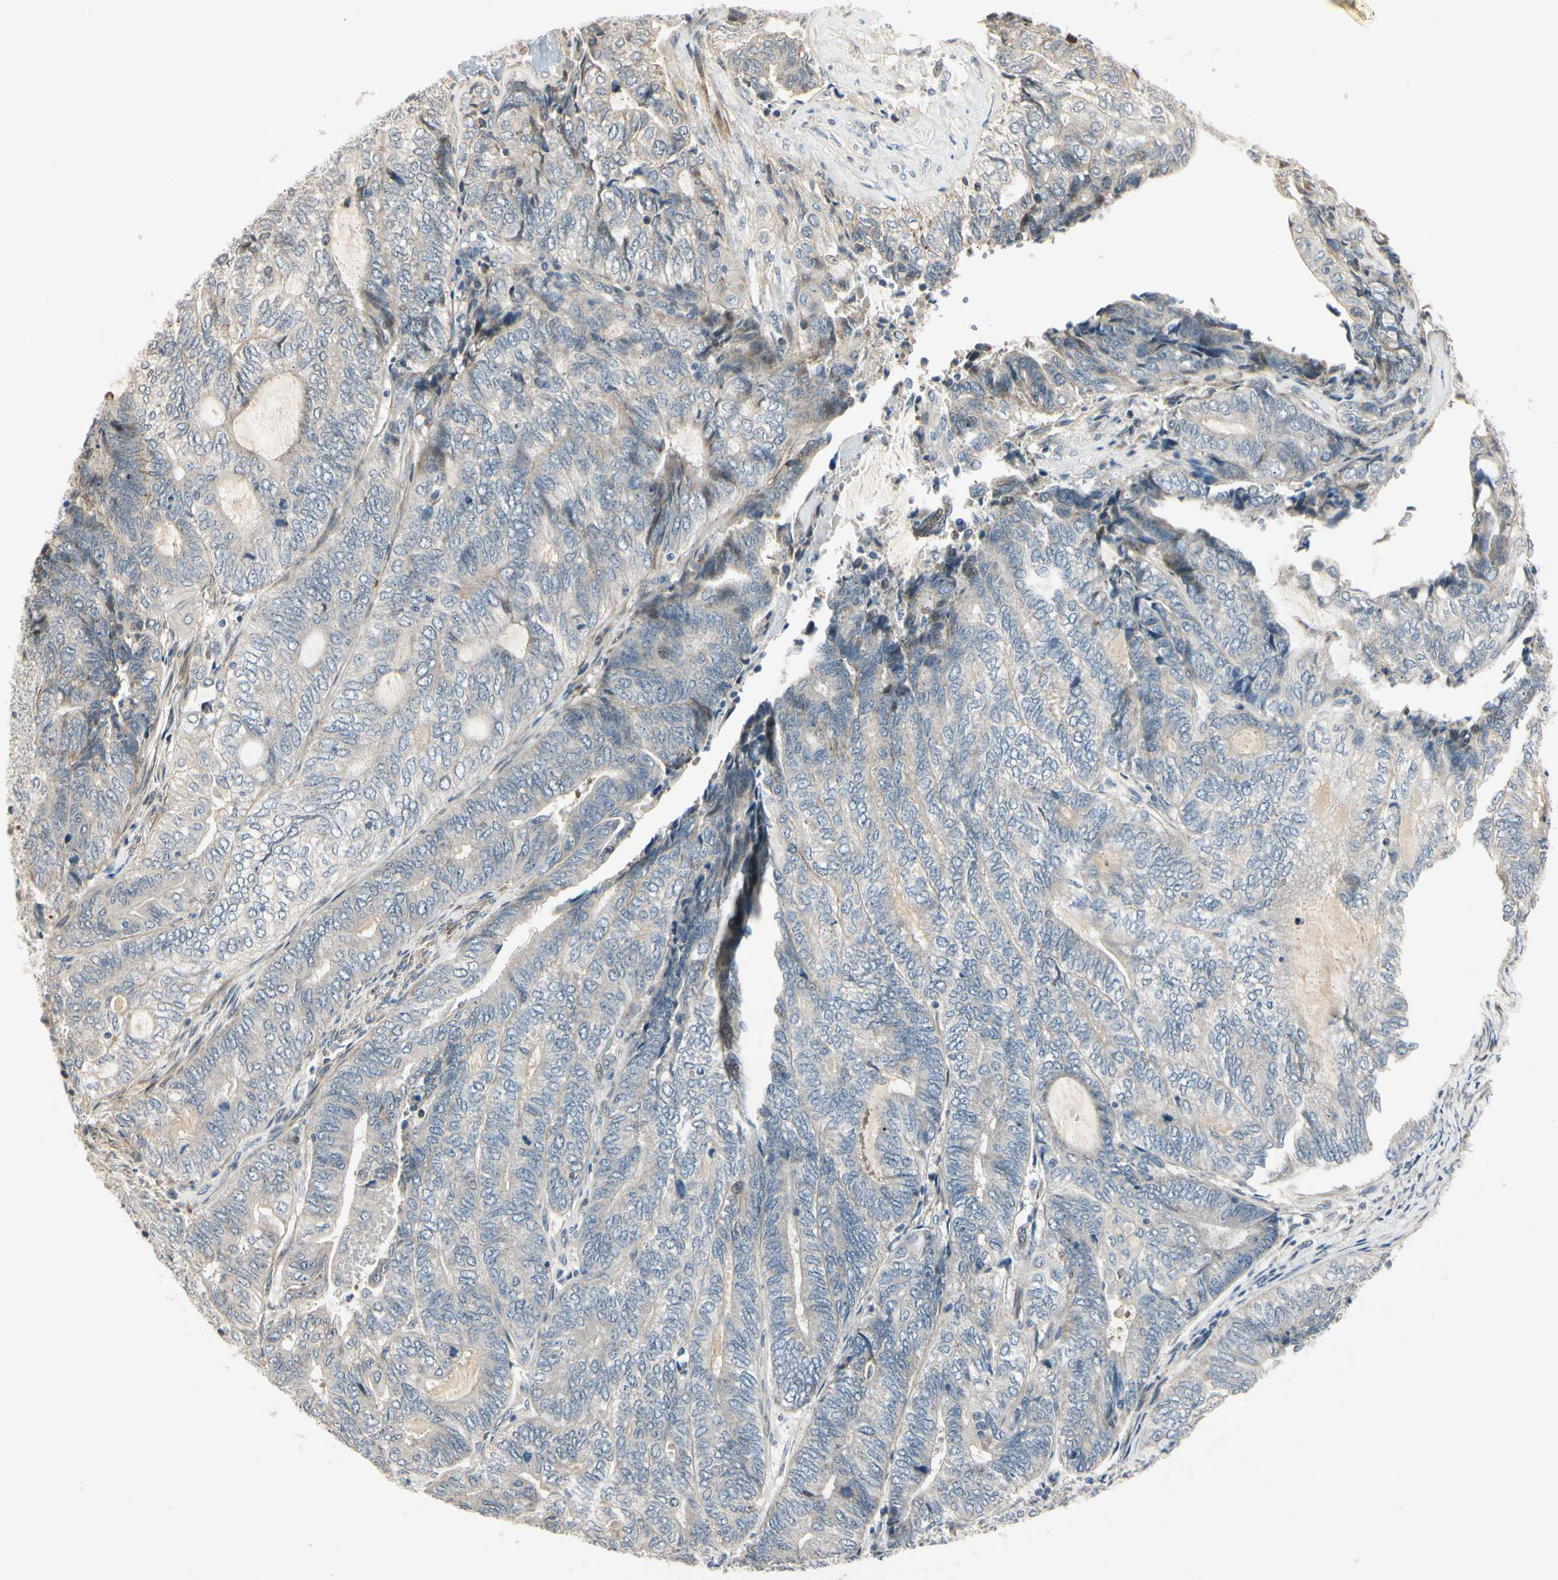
{"staining": {"intensity": "weak", "quantity": ">75%", "location": "cytoplasmic/membranous"}, "tissue": "endometrial cancer", "cell_type": "Tumor cells", "image_type": "cancer", "snomed": [{"axis": "morphology", "description": "Adenocarcinoma, NOS"}, {"axis": "topography", "description": "Uterus"}, {"axis": "topography", "description": "Endometrium"}], "caption": "This photomicrograph shows endometrial cancer (adenocarcinoma) stained with immunohistochemistry (IHC) to label a protein in brown. The cytoplasmic/membranous of tumor cells show weak positivity for the protein. Nuclei are counter-stained blue.", "gene": "P4HA3", "patient": {"sex": "female", "age": 70}}